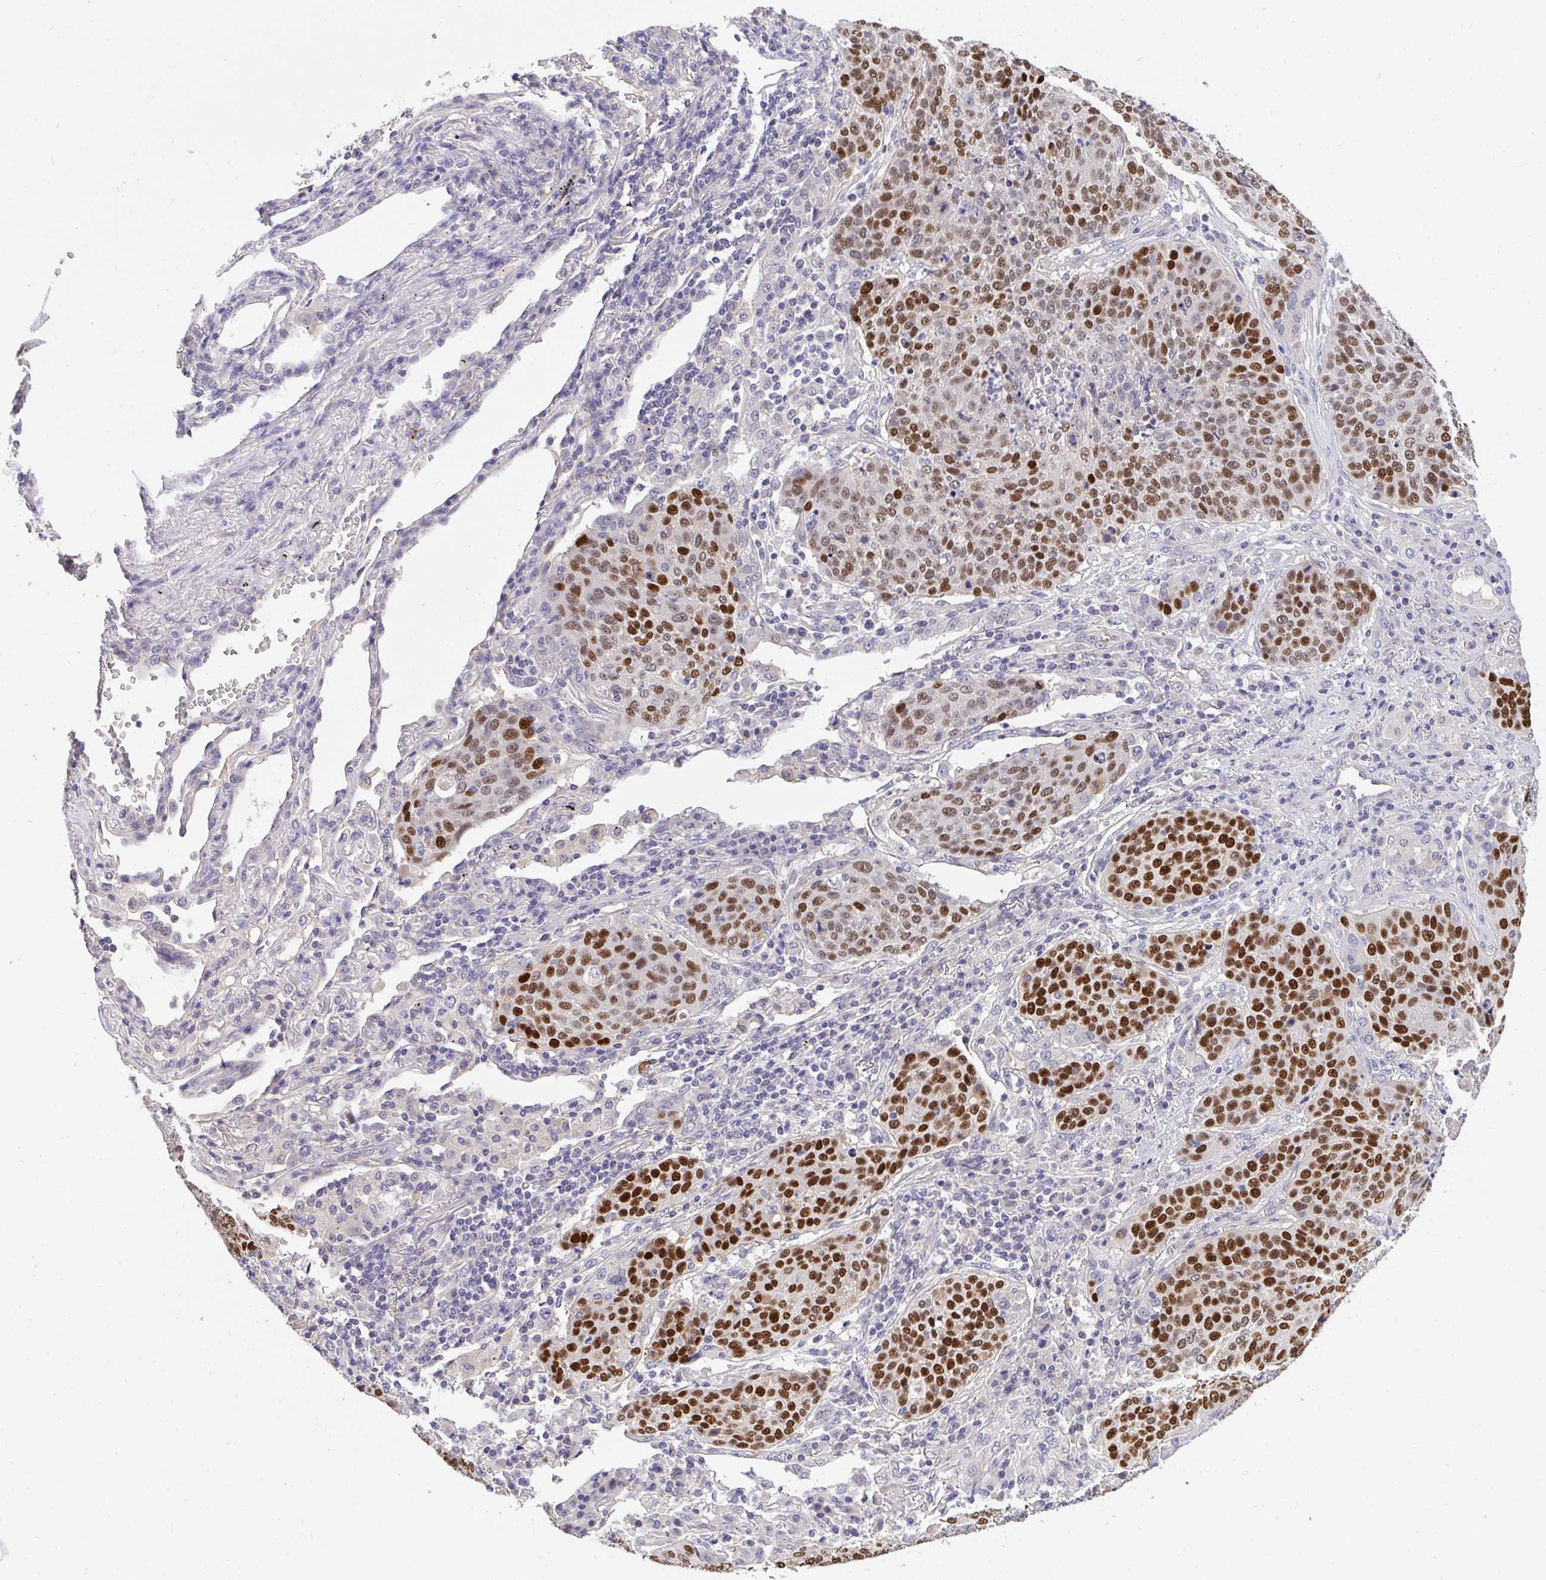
{"staining": {"intensity": "strong", "quantity": ">75%", "location": "nuclear"}, "tissue": "lung cancer", "cell_type": "Tumor cells", "image_type": "cancer", "snomed": [{"axis": "morphology", "description": "Squamous cell carcinoma, NOS"}, {"axis": "topography", "description": "Lung"}], "caption": "Immunohistochemical staining of human lung squamous cell carcinoma shows high levels of strong nuclear positivity in approximately >75% of tumor cells.", "gene": "C19orf54", "patient": {"sex": "male", "age": 63}}